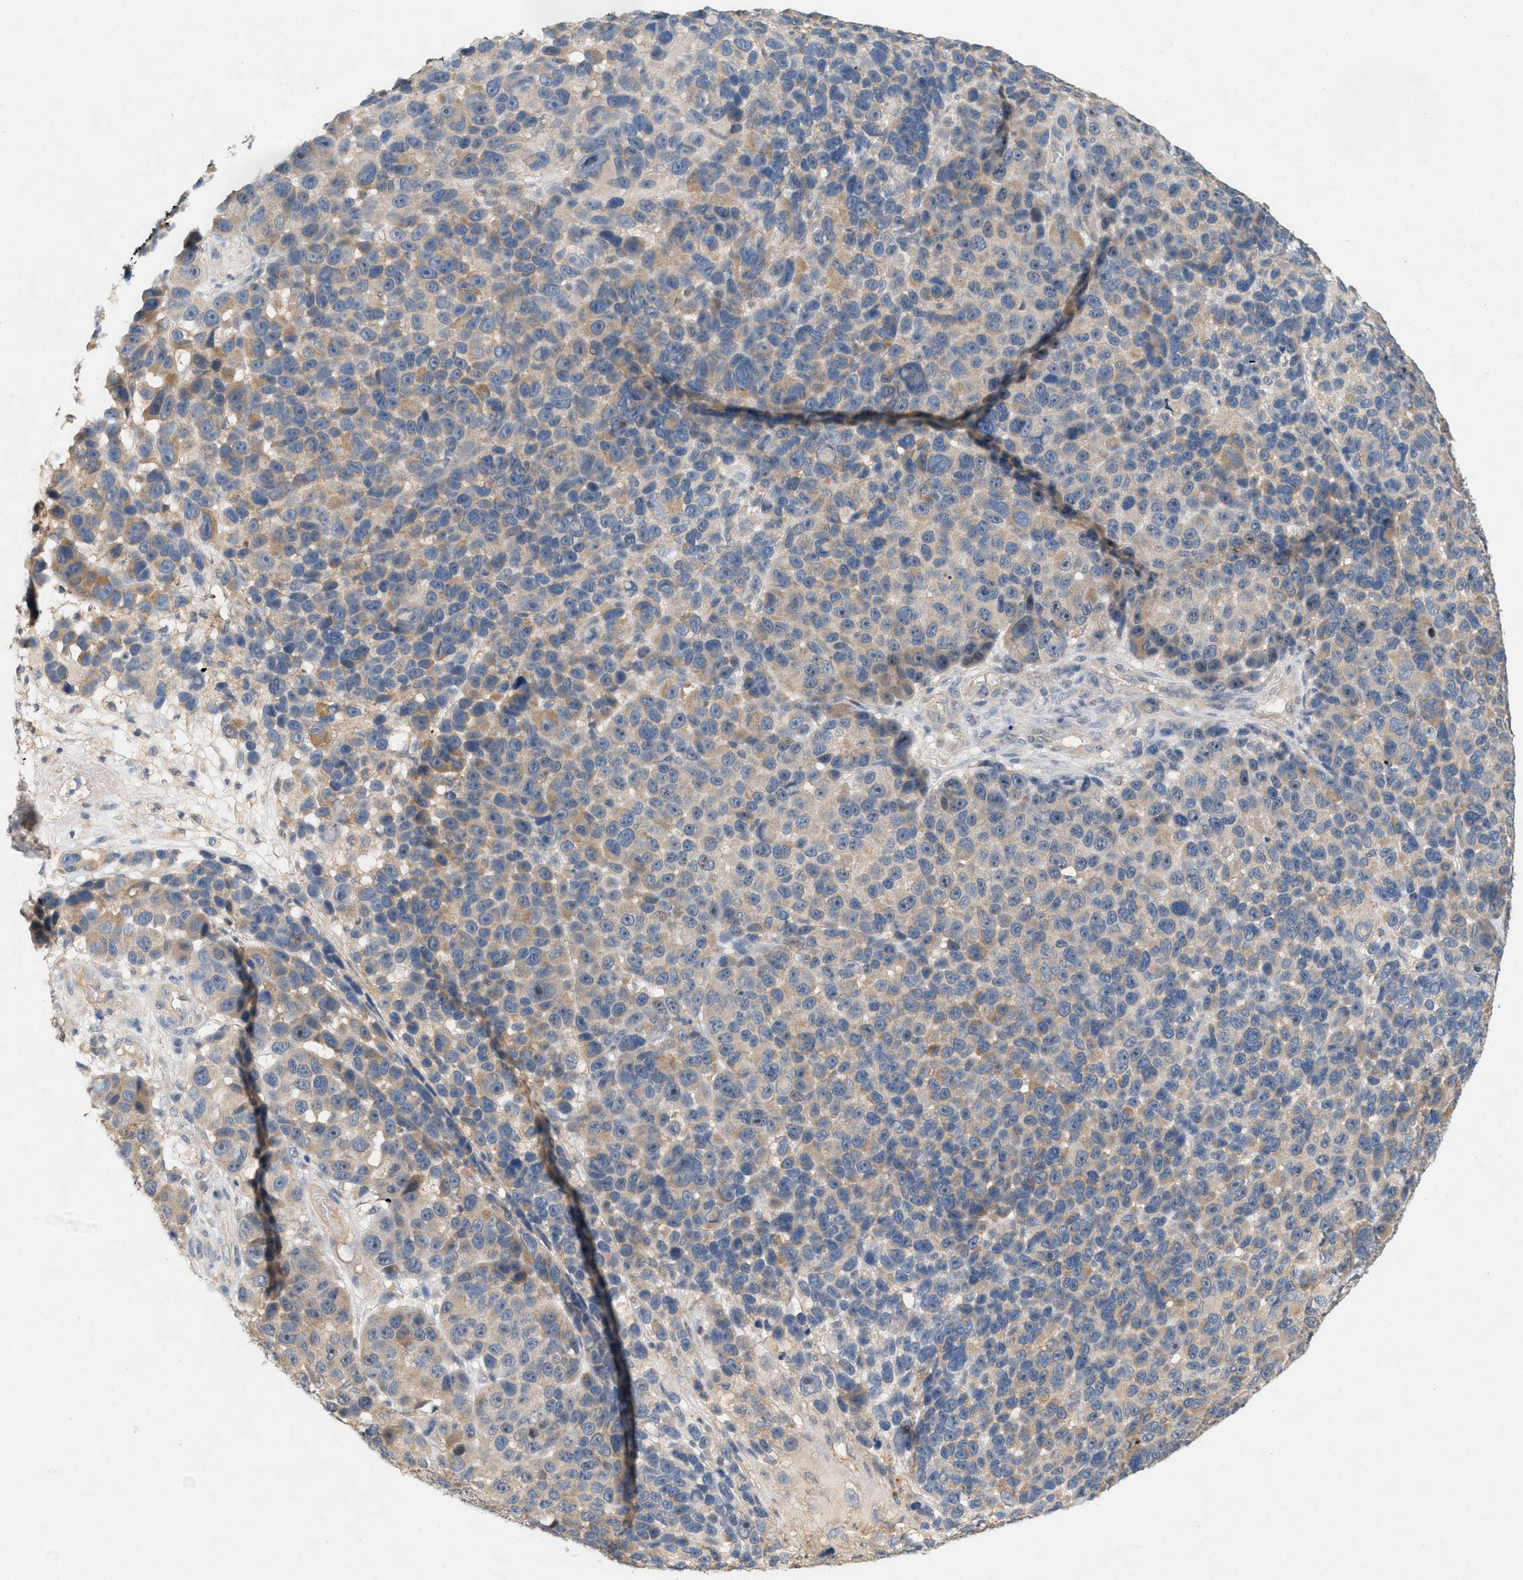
{"staining": {"intensity": "moderate", "quantity": "<25%", "location": "cytoplasmic/membranous,nuclear"}, "tissue": "melanoma", "cell_type": "Tumor cells", "image_type": "cancer", "snomed": [{"axis": "morphology", "description": "Malignant melanoma, NOS"}, {"axis": "topography", "description": "Skin"}], "caption": "Moderate cytoplasmic/membranous and nuclear staining is seen in approximately <25% of tumor cells in malignant melanoma. (Stains: DAB in brown, nuclei in blue, Microscopy: brightfield microscopy at high magnification).", "gene": "DCAF7", "patient": {"sex": "male", "age": 53}}